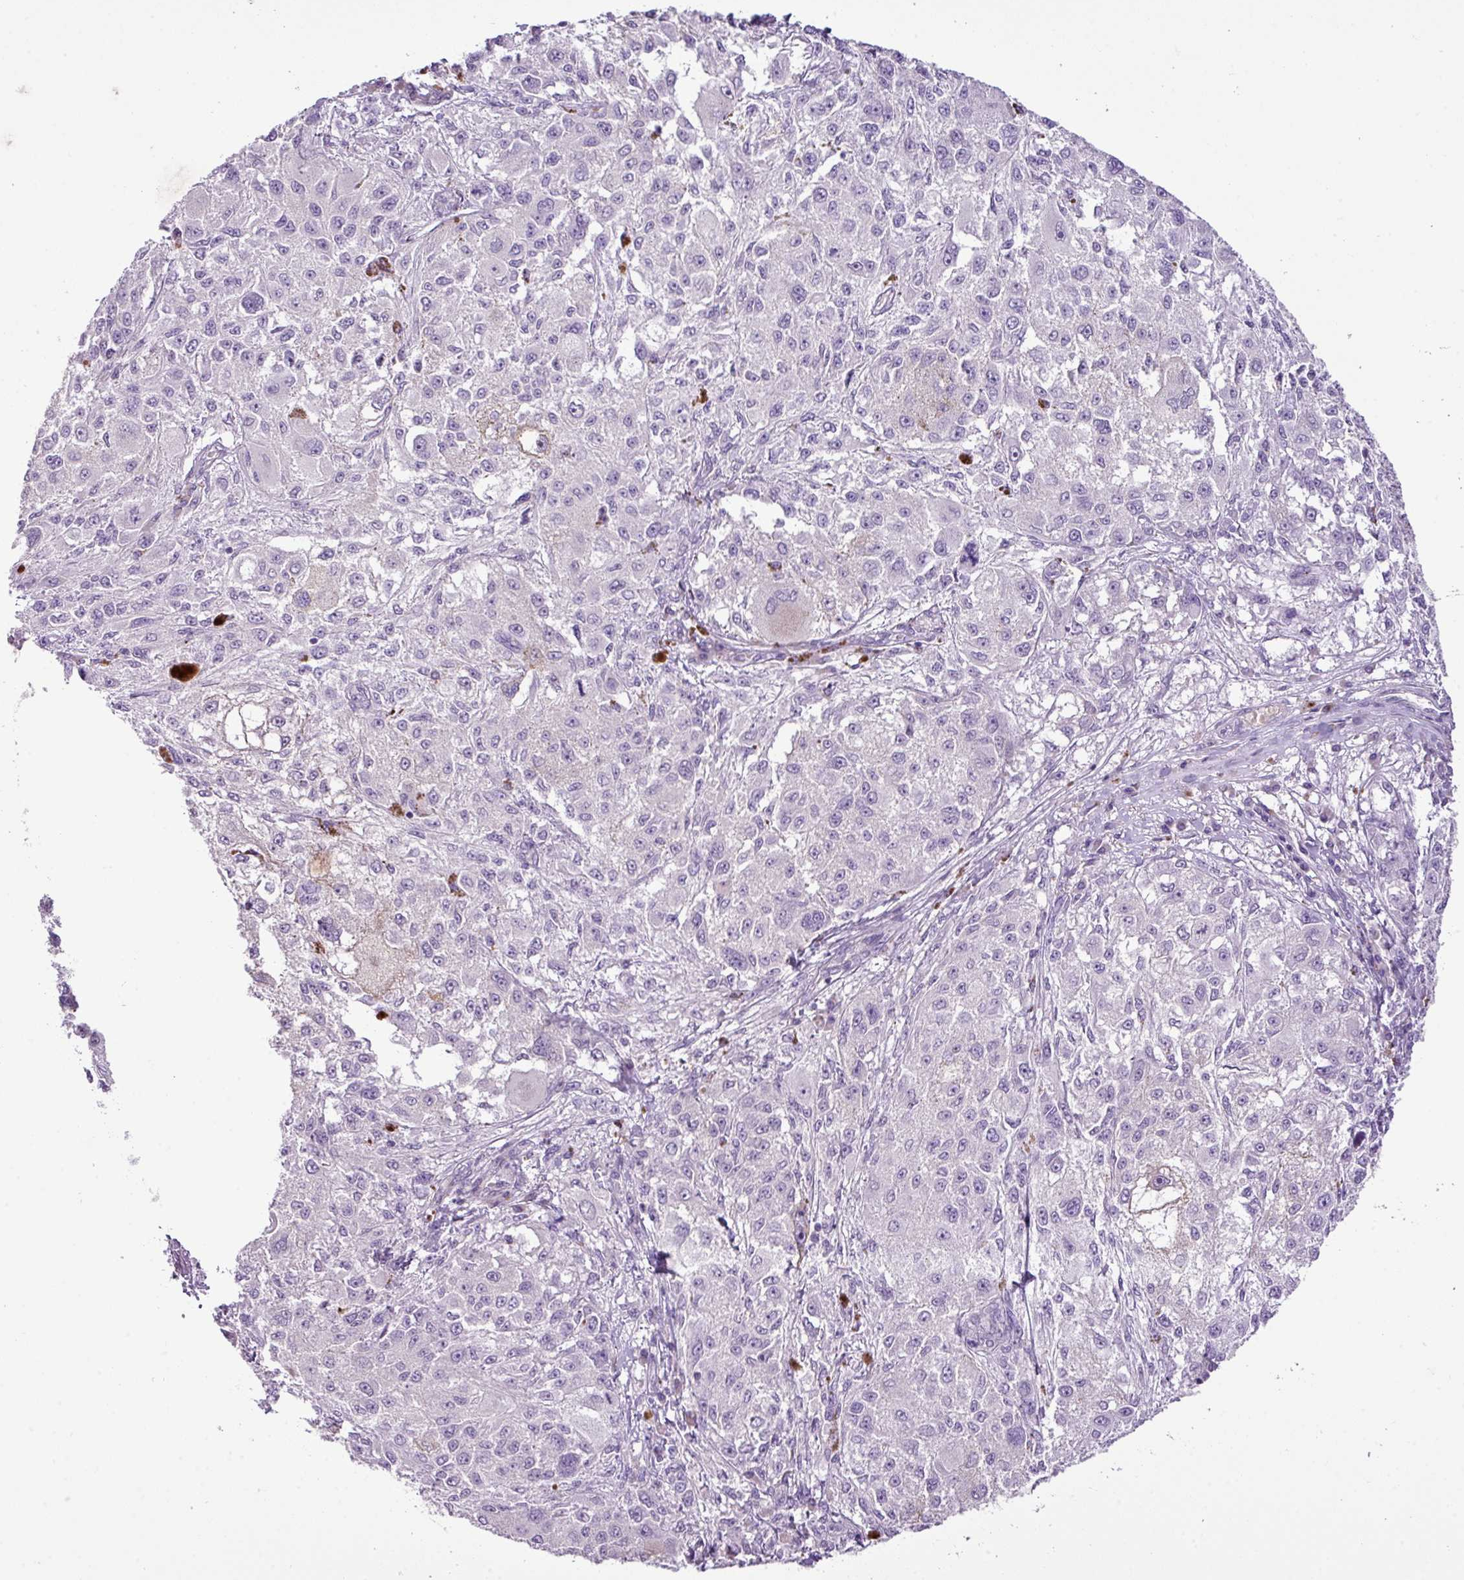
{"staining": {"intensity": "negative", "quantity": "none", "location": "none"}, "tissue": "melanoma", "cell_type": "Tumor cells", "image_type": "cancer", "snomed": [{"axis": "morphology", "description": "Necrosis, NOS"}, {"axis": "morphology", "description": "Malignant melanoma, NOS"}, {"axis": "topography", "description": "Skin"}], "caption": "DAB (3,3'-diaminobenzidine) immunohistochemical staining of human malignant melanoma exhibits no significant expression in tumor cells. Nuclei are stained in blue.", "gene": "DNAJB13", "patient": {"sex": "female", "age": 87}}